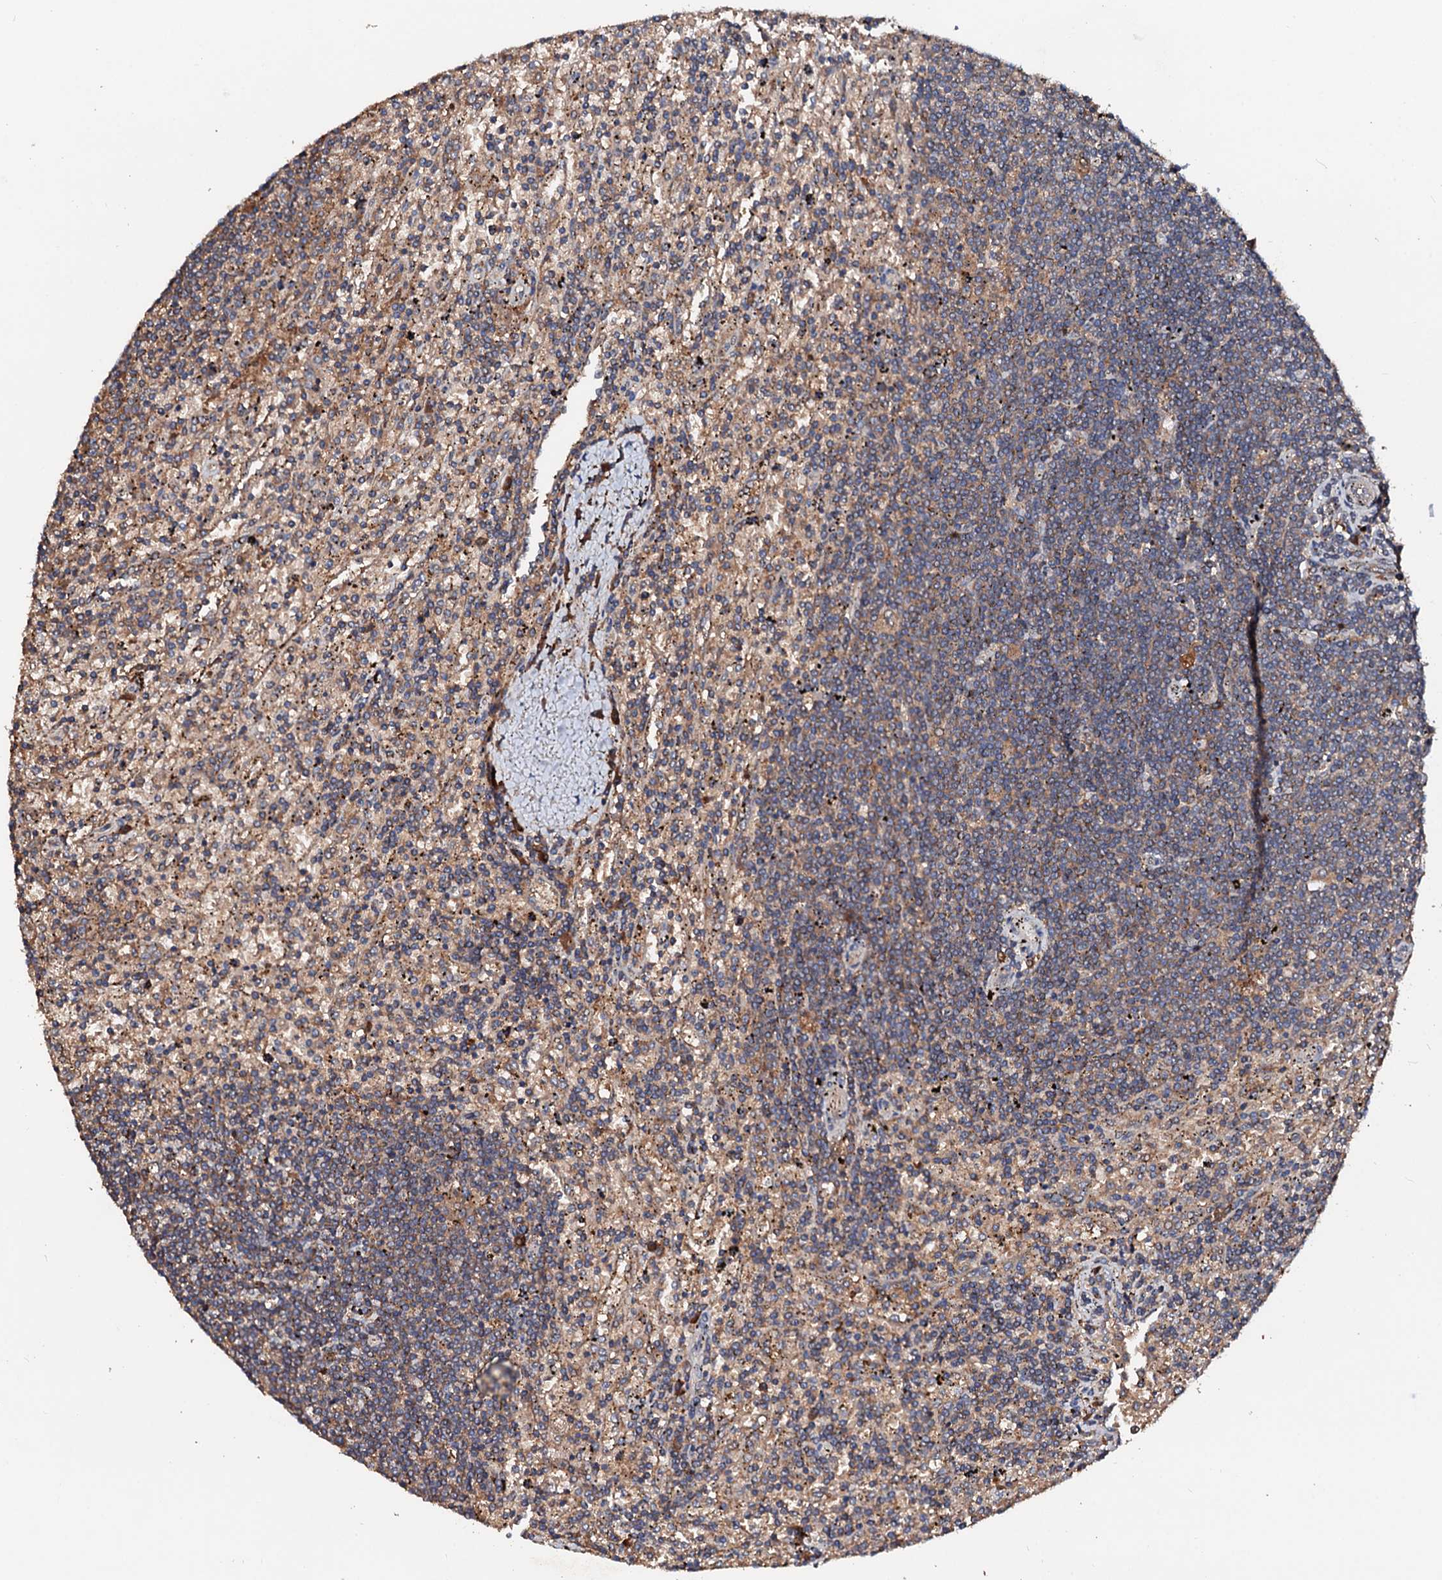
{"staining": {"intensity": "weak", "quantity": "25%-75%", "location": "cytoplasmic/membranous"}, "tissue": "lymphoma", "cell_type": "Tumor cells", "image_type": "cancer", "snomed": [{"axis": "morphology", "description": "Malignant lymphoma, non-Hodgkin's type, Low grade"}, {"axis": "topography", "description": "Spleen"}], "caption": "IHC image of neoplastic tissue: human malignant lymphoma, non-Hodgkin's type (low-grade) stained using immunohistochemistry (IHC) reveals low levels of weak protein expression localized specifically in the cytoplasmic/membranous of tumor cells, appearing as a cytoplasmic/membranous brown color.", "gene": "EXTL1", "patient": {"sex": "male", "age": 76}}